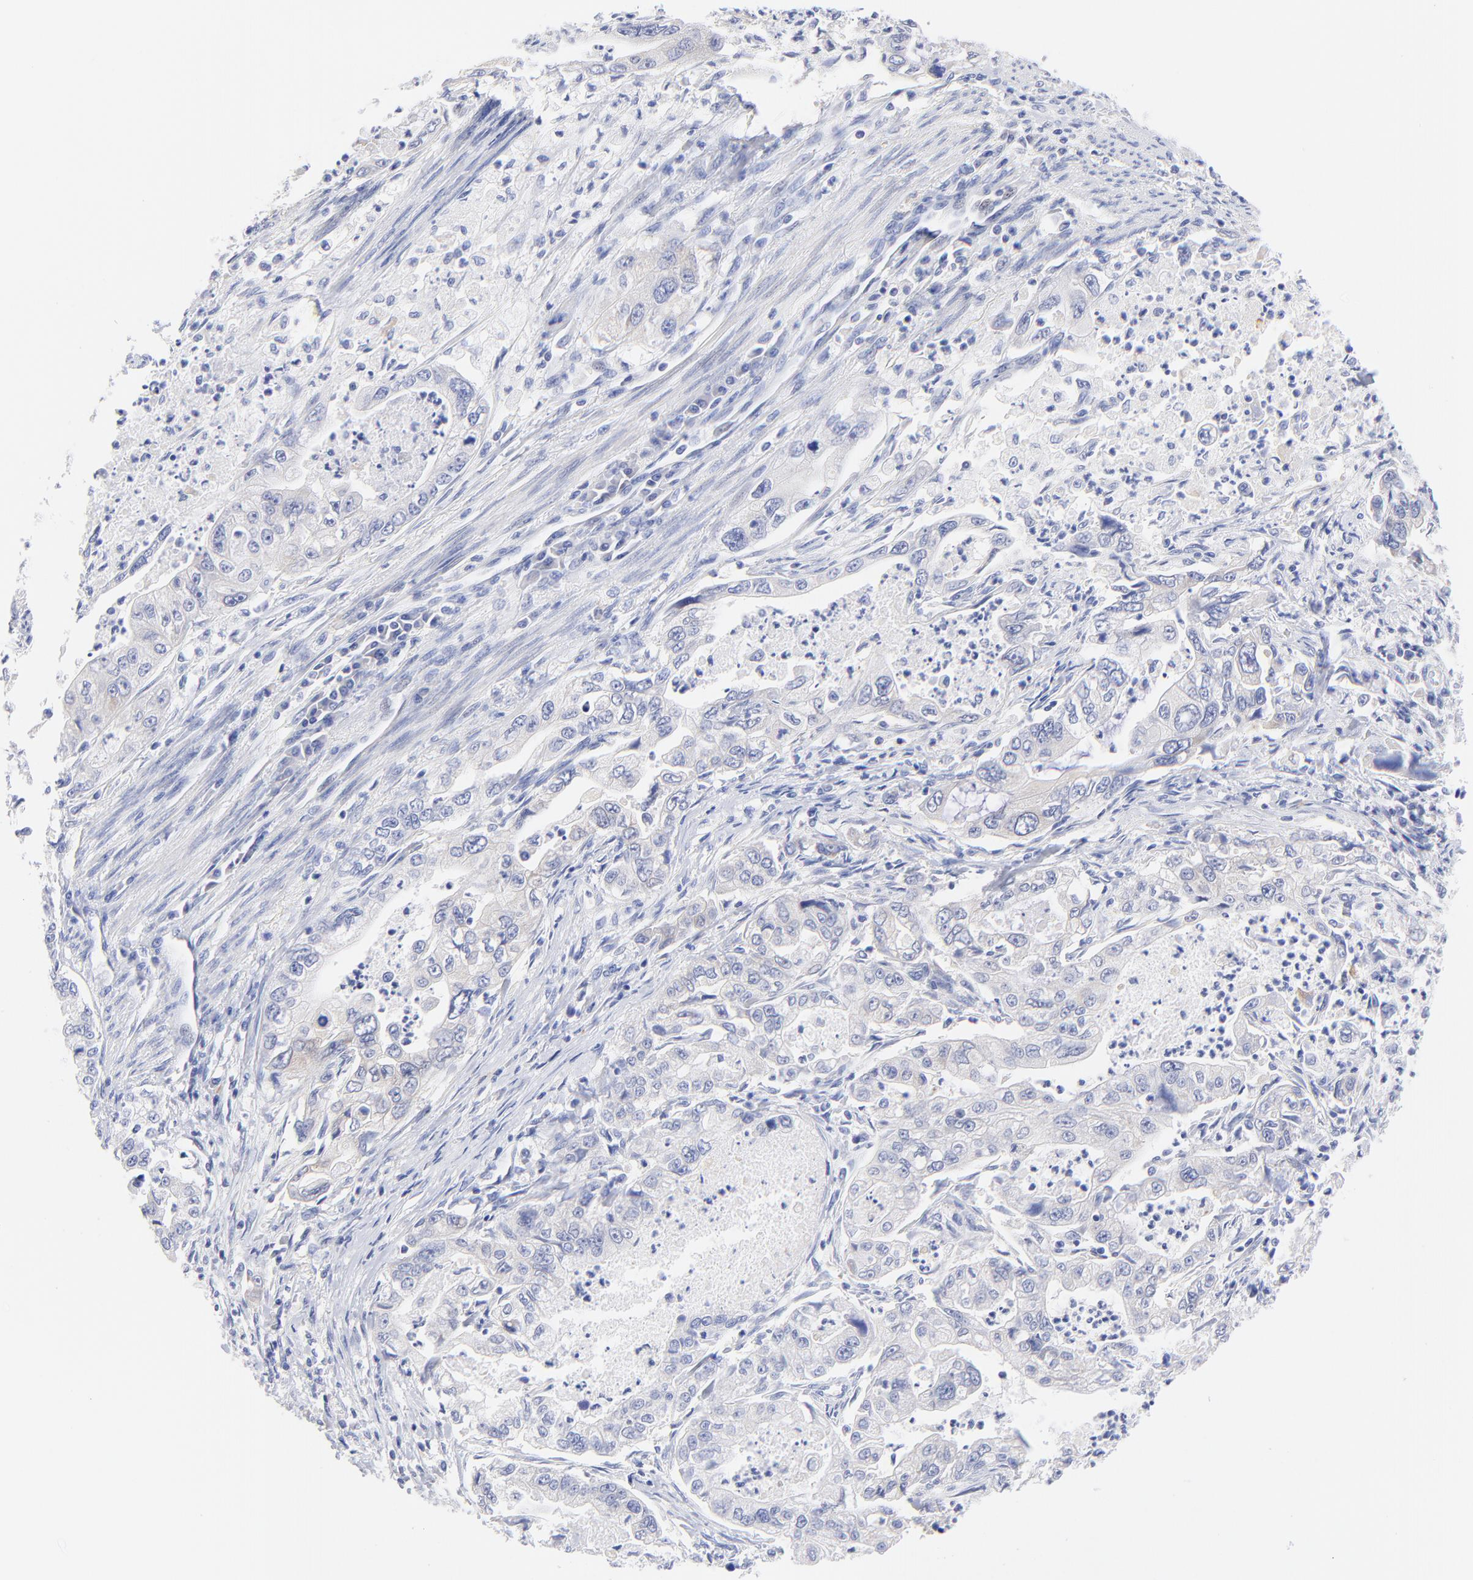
{"staining": {"intensity": "negative", "quantity": "none", "location": "none"}, "tissue": "stomach cancer", "cell_type": "Tumor cells", "image_type": "cancer", "snomed": [{"axis": "morphology", "description": "Adenocarcinoma, NOS"}, {"axis": "topography", "description": "Pancreas"}, {"axis": "topography", "description": "Stomach, upper"}], "caption": "Tumor cells are negative for brown protein staining in stomach cancer.", "gene": "EBP", "patient": {"sex": "male", "age": 77}}